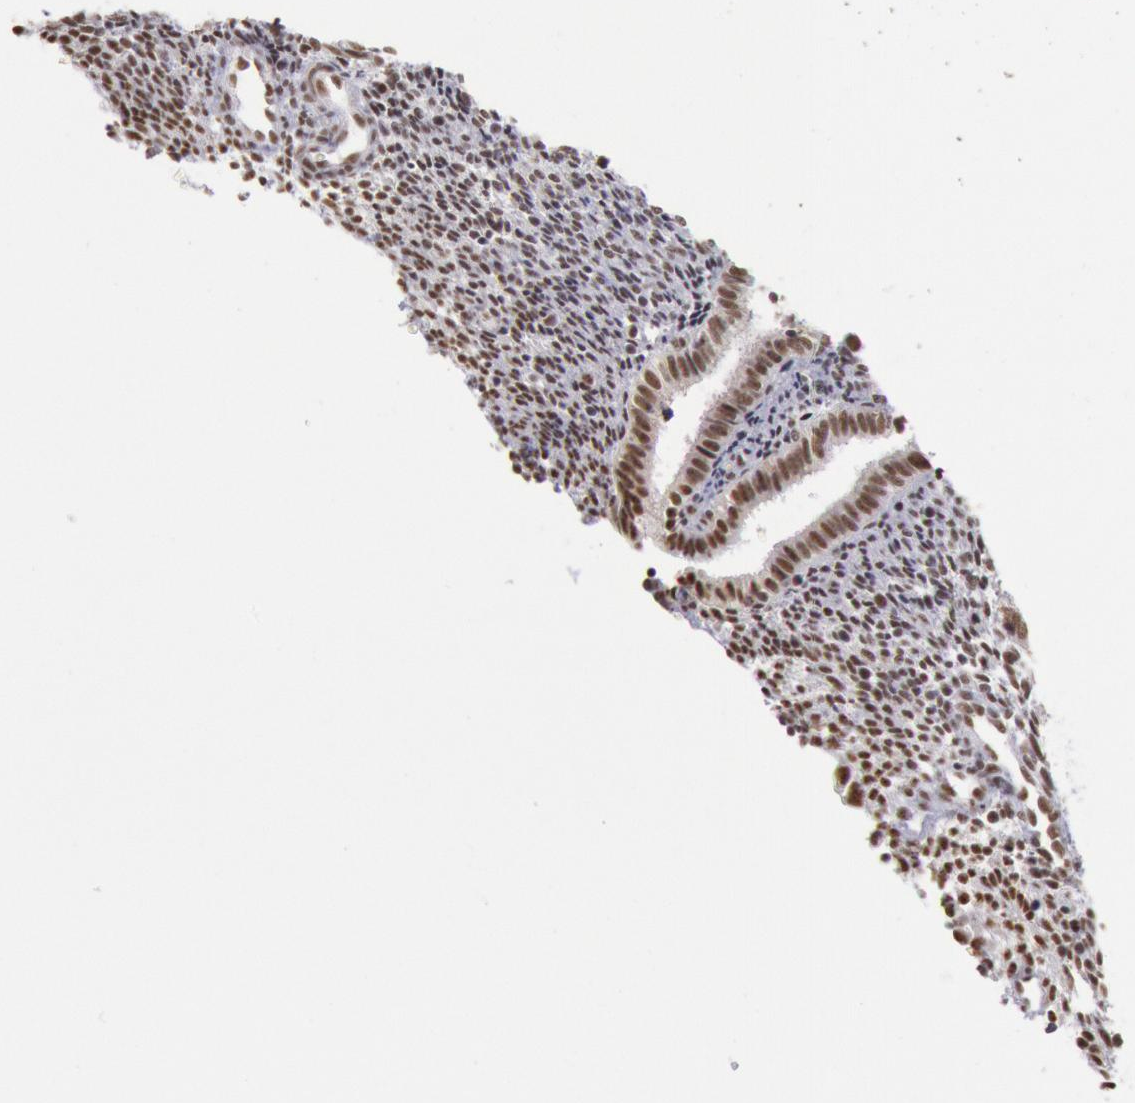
{"staining": {"intensity": "moderate", "quantity": ">75%", "location": "nuclear"}, "tissue": "endometrium", "cell_type": "Cells in endometrial stroma", "image_type": "normal", "snomed": [{"axis": "morphology", "description": "Normal tissue, NOS"}, {"axis": "topography", "description": "Endometrium"}], "caption": "High-magnification brightfield microscopy of benign endometrium stained with DAB (3,3'-diaminobenzidine) (brown) and counterstained with hematoxylin (blue). cells in endometrial stroma exhibit moderate nuclear positivity is appreciated in approximately>75% of cells. (DAB (3,3'-diaminobenzidine) = brown stain, brightfield microscopy at high magnification).", "gene": "SNRPD3", "patient": {"sex": "female", "age": 27}}